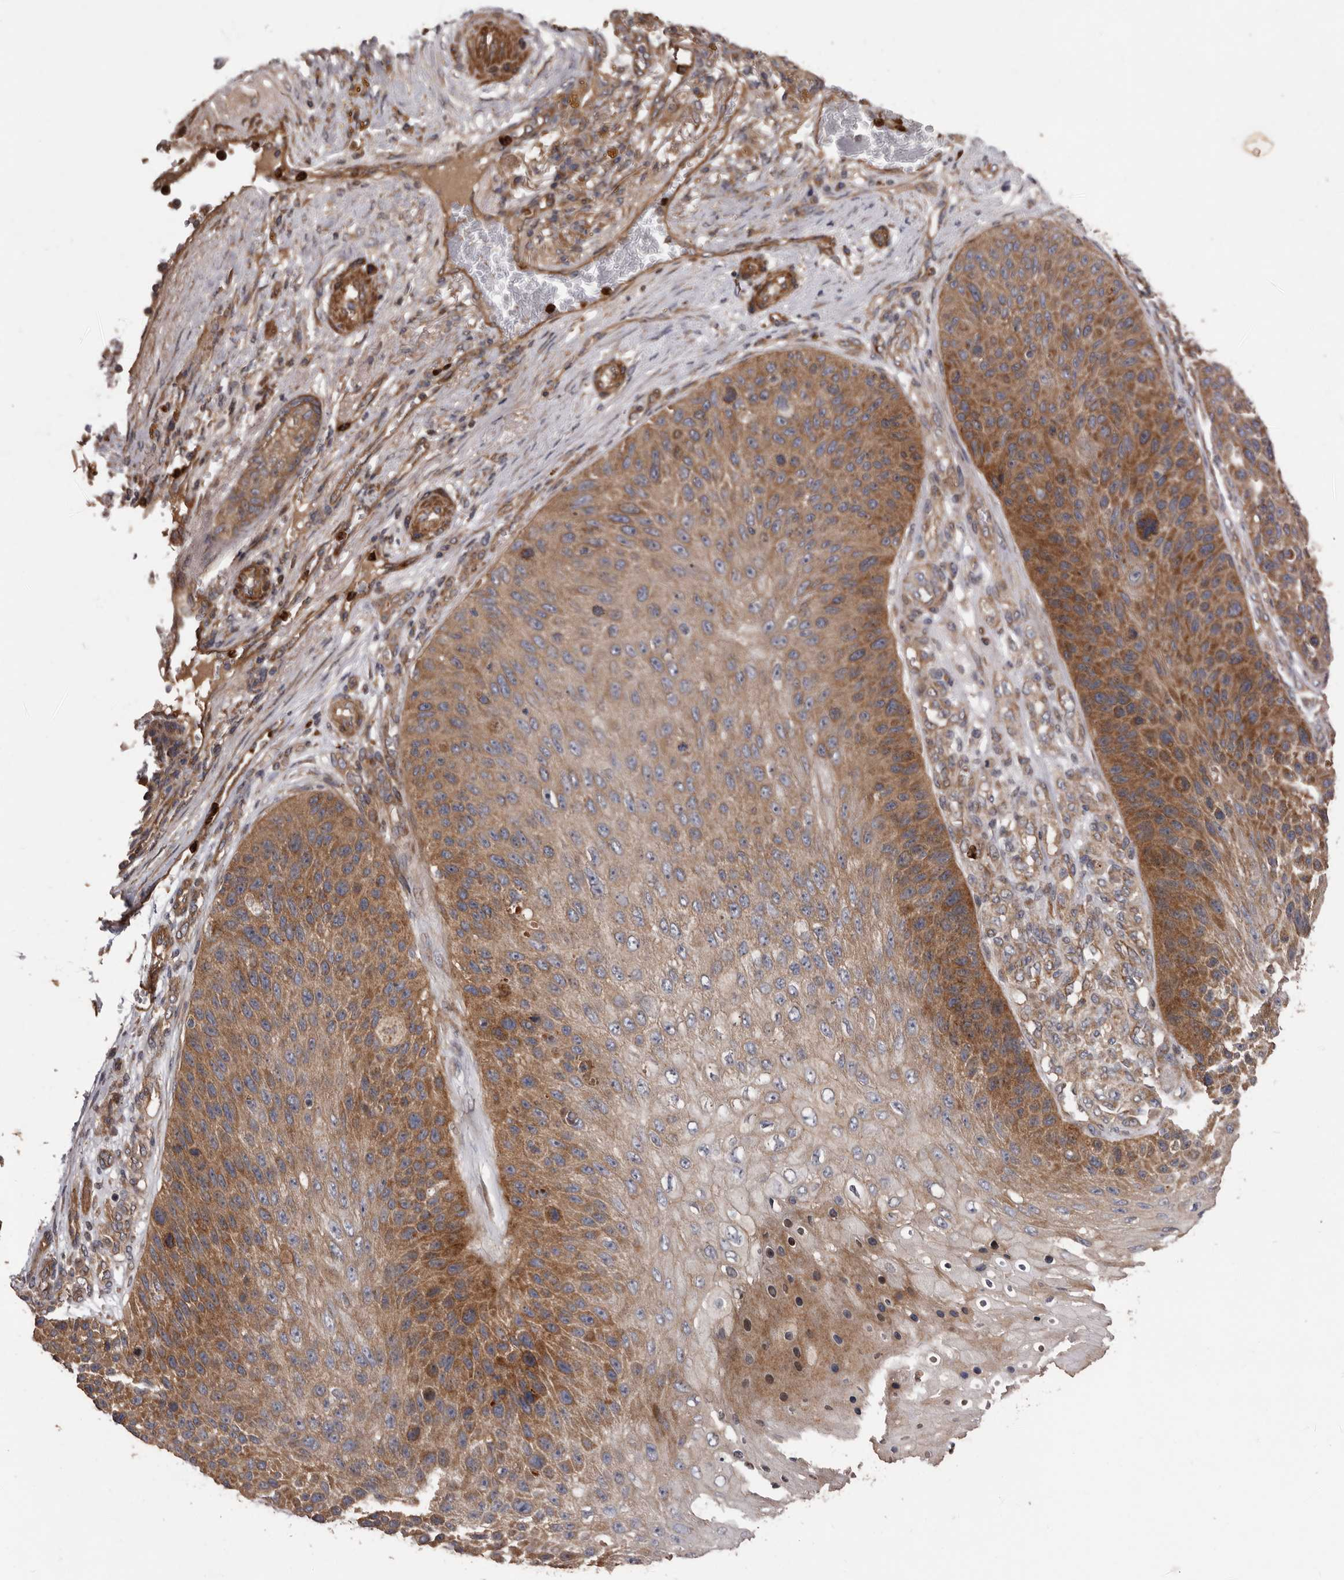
{"staining": {"intensity": "moderate", "quantity": ">75%", "location": "cytoplasmic/membranous"}, "tissue": "skin cancer", "cell_type": "Tumor cells", "image_type": "cancer", "snomed": [{"axis": "morphology", "description": "Squamous cell carcinoma, NOS"}, {"axis": "topography", "description": "Skin"}], "caption": "Skin cancer stained with a brown dye reveals moderate cytoplasmic/membranous positive positivity in about >75% of tumor cells.", "gene": "ARHGEF5", "patient": {"sex": "female", "age": 88}}